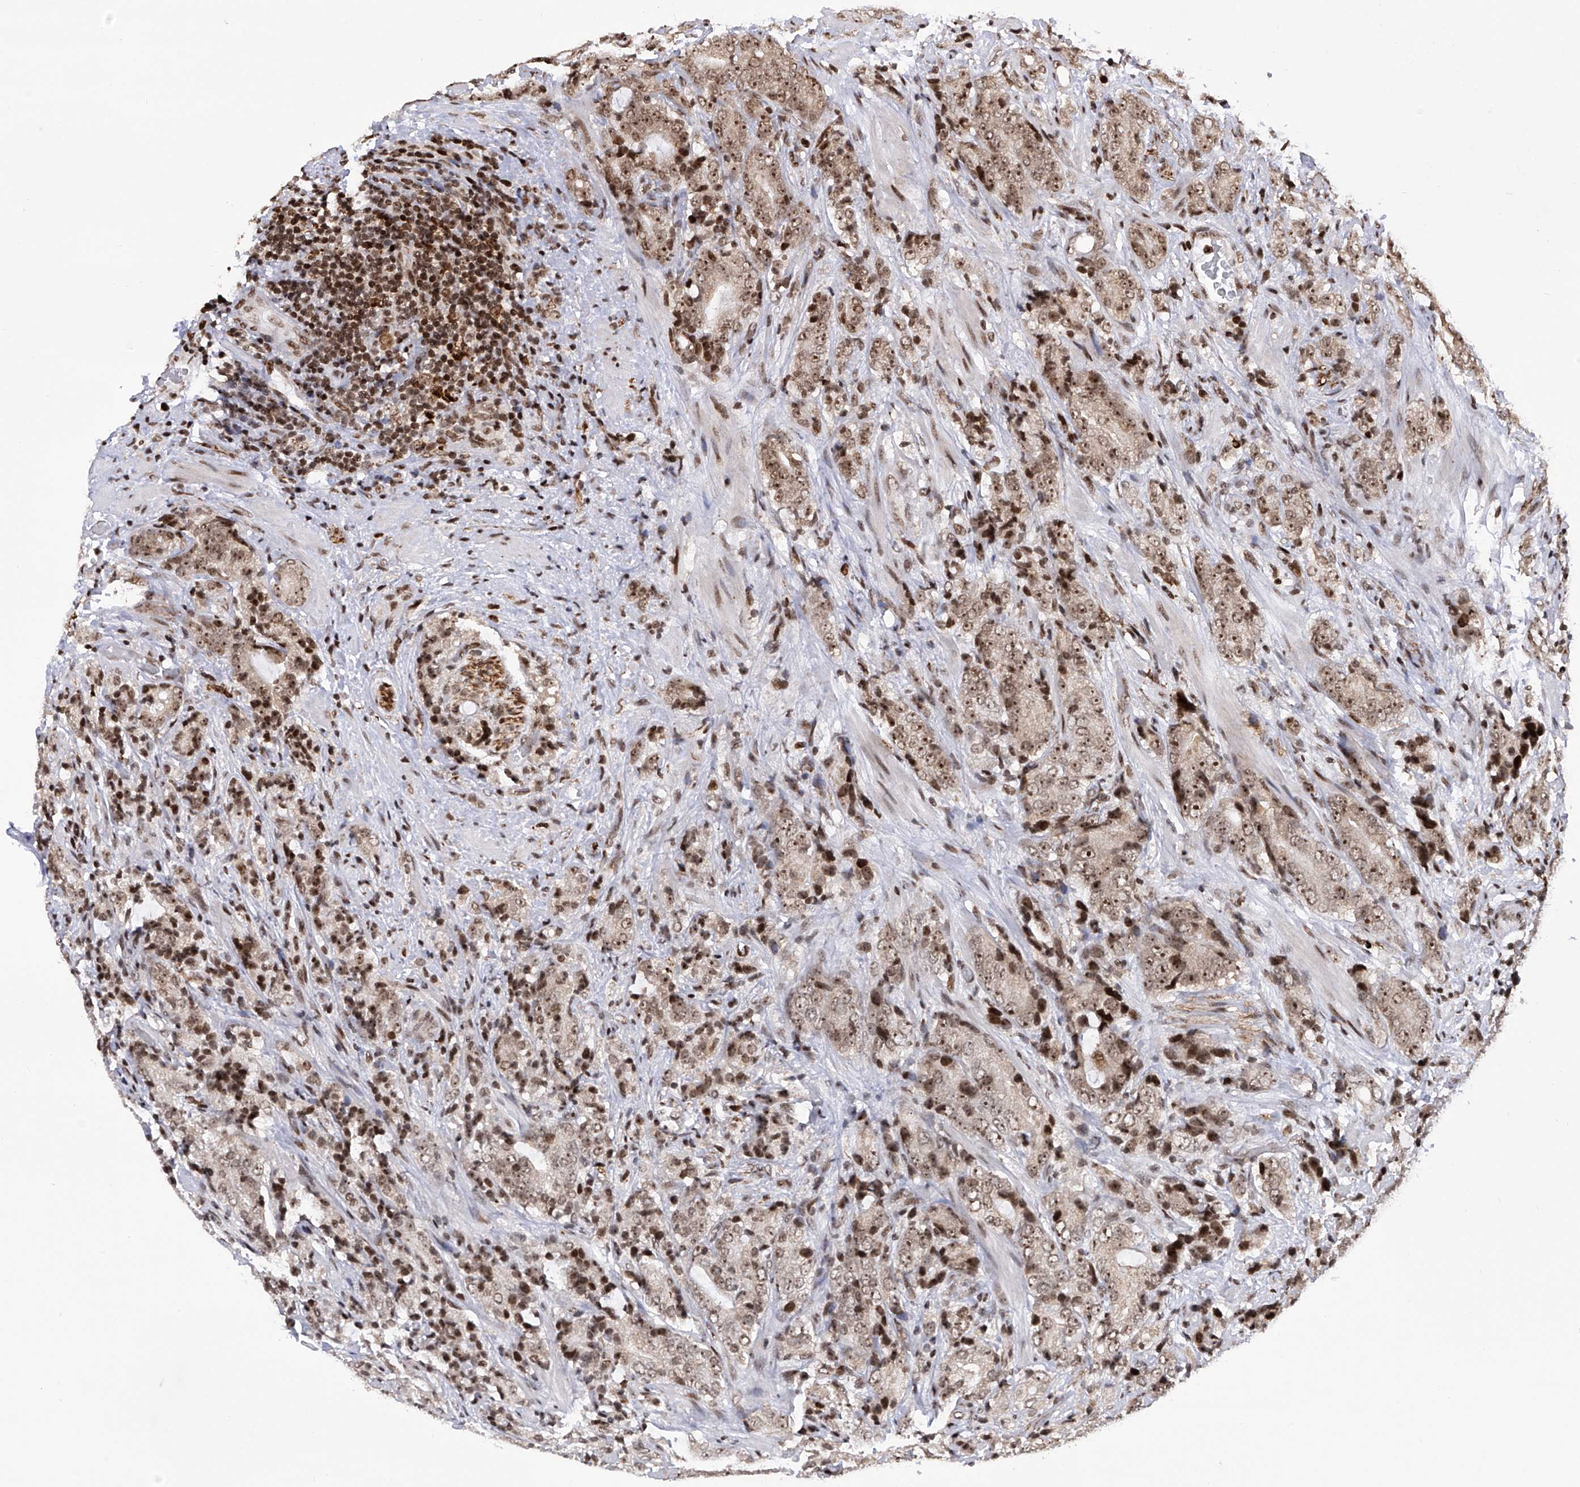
{"staining": {"intensity": "moderate", "quantity": ">75%", "location": "nuclear"}, "tissue": "prostate cancer", "cell_type": "Tumor cells", "image_type": "cancer", "snomed": [{"axis": "morphology", "description": "Adenocarcinoma, High grade"}, {"axis": "topography", "description": "Prostate"}], "caption": "About >75% of tumor cells in human prostate cancer (high-grade adenocarcinoma) display moderate nuclear protein staining as visualized by brown immunohistochemical staining.", "gene": "PAK1IP1", "patient": {"sex": "male", "age": 57}}